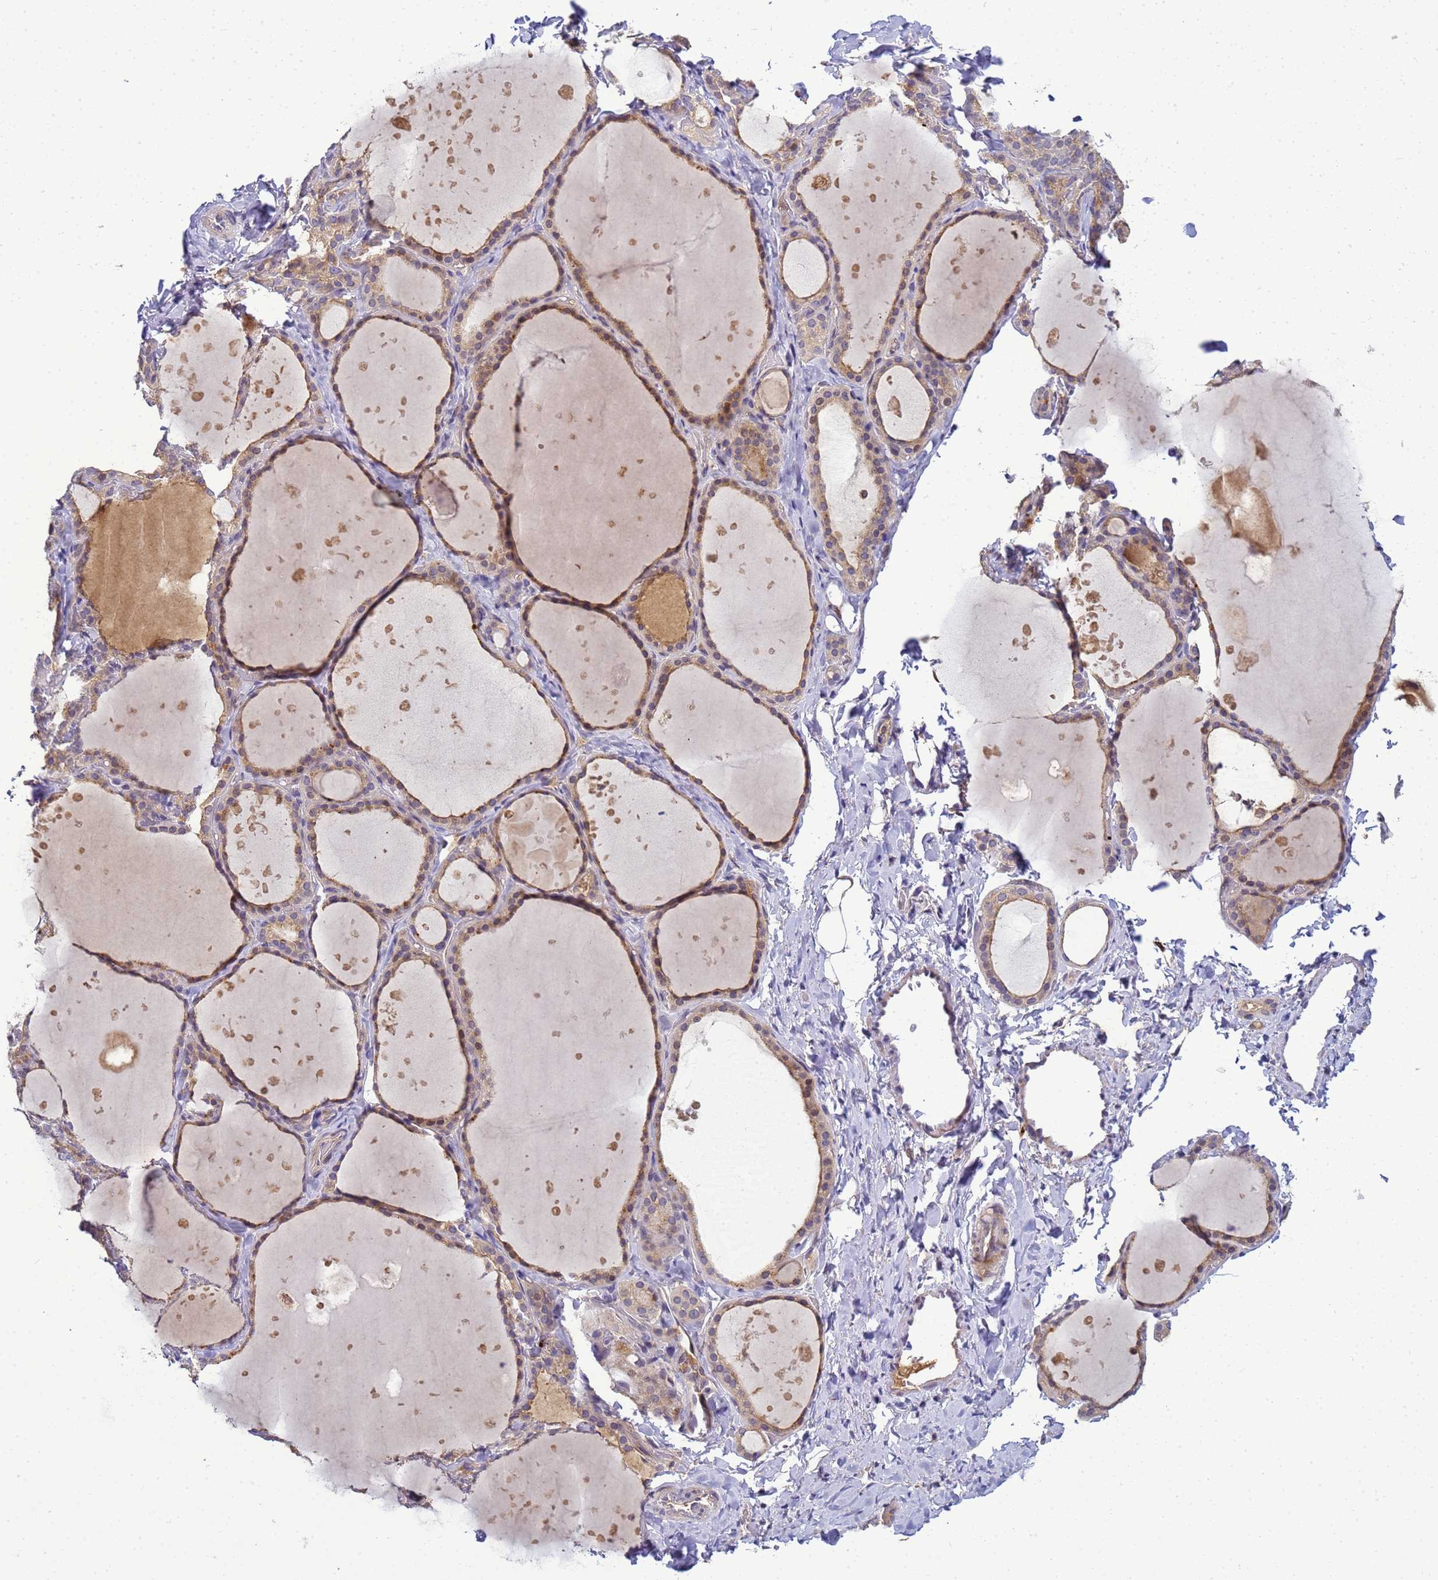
{"staining": {"intensity": "moderate", "quantity": "25%-75%", "location": "cytoplasmic/membranous"}, "tissue": "thyroid gland", "cell_type": "Glandular cells", "image_type": "normal", "snomed": [{"axis": "morphology", "description": "Normal tissue, NOS"}, {"axis": "topography", "description": "Thyroid gland"}], "caption": "The histopathology image demonstrates staining of benign thyroid gland, revealing moderate cytoplasmic/membranous protein positivity (brown color) within glandular cells. The staining is performed using DAB (3,3'-diaminobenzidine) brown chromogen to label protein expression. The nuclei are counter-stained blue using hematoxylin.", "gene": "TMEM74B", "patient": {"sex": "female", "age": 44}}